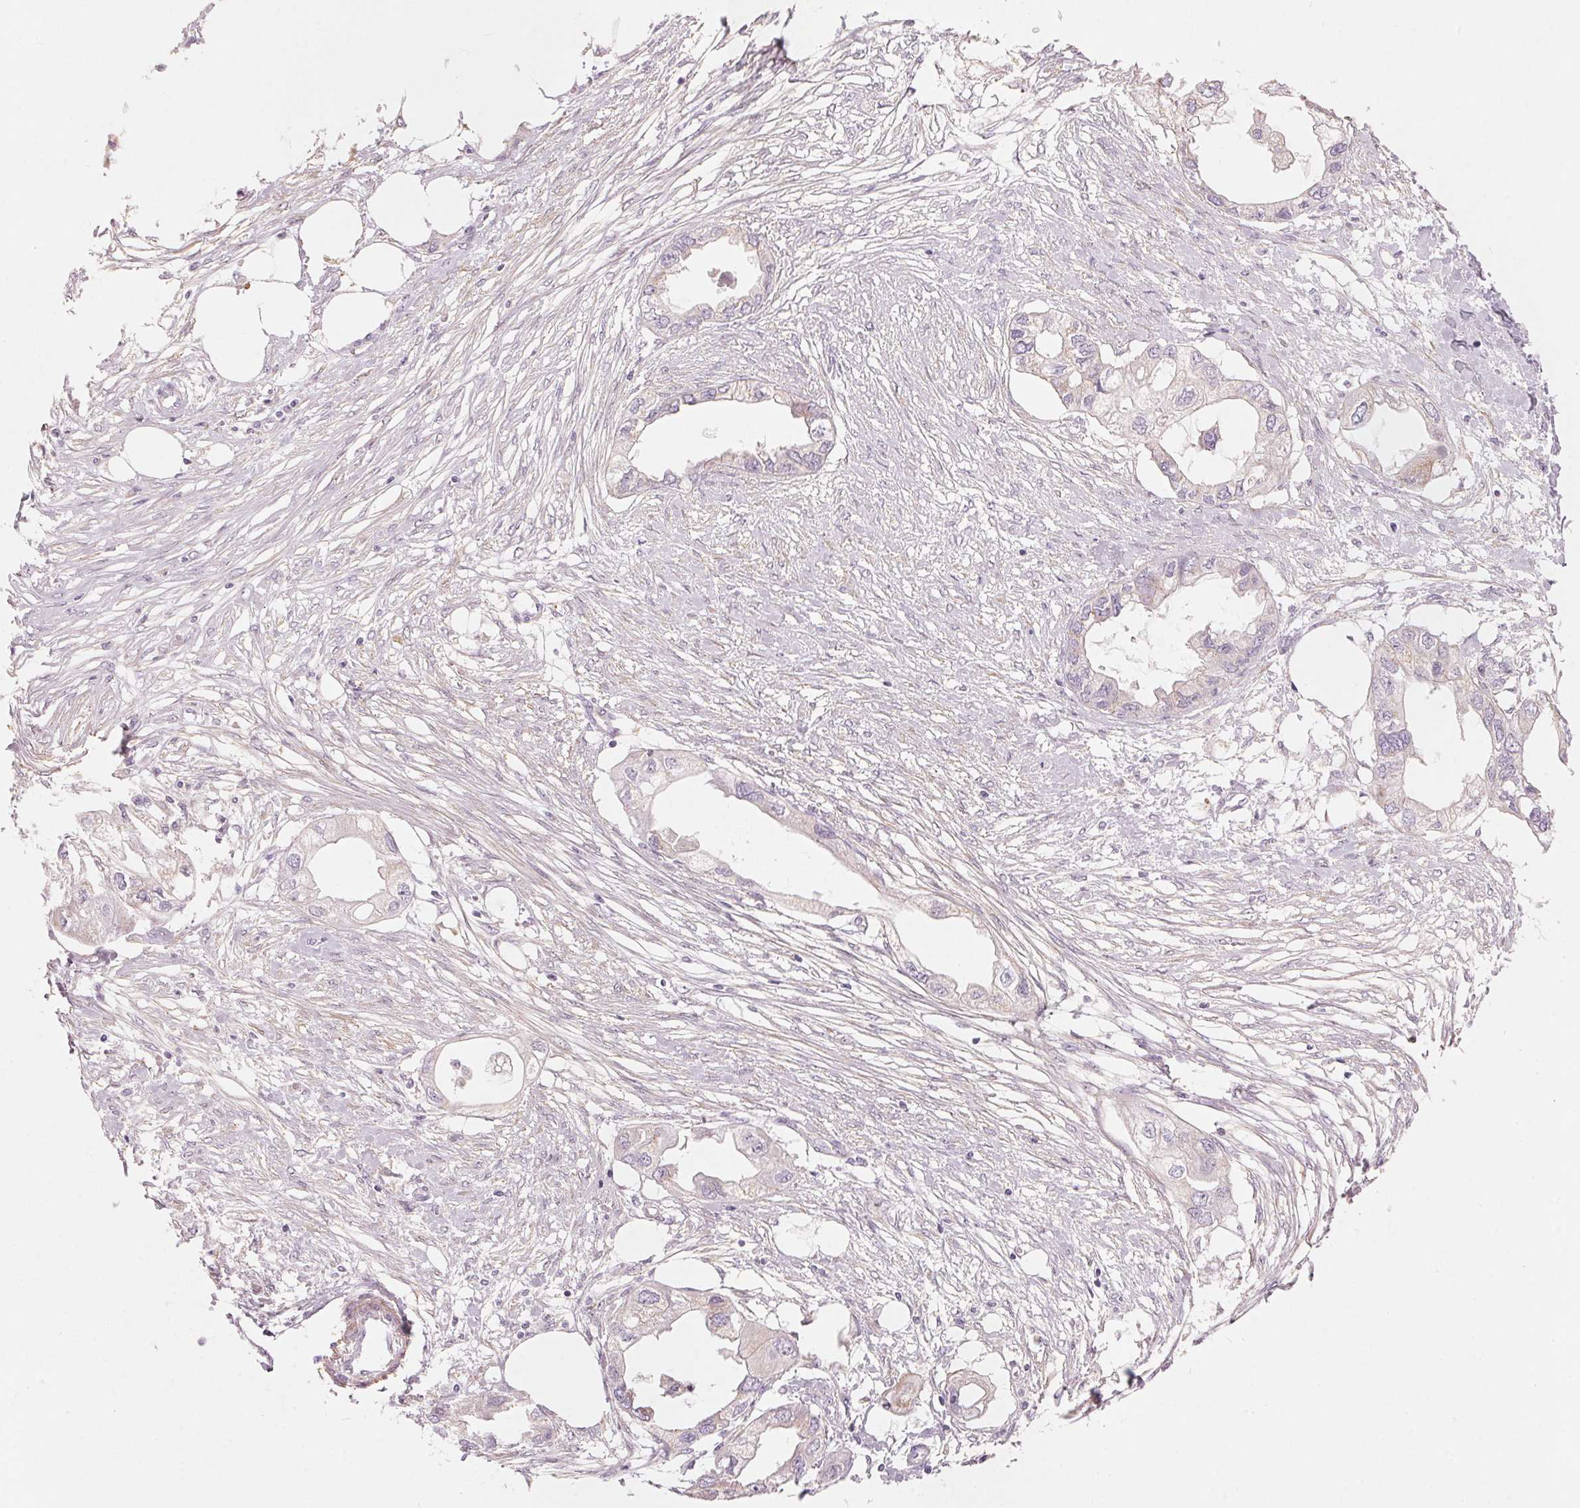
{"staining": {"intensity": "negative", "quantity": "none", "location": "none"}, "tissue": "endometrial cancer", "cell_type": "Tumor cells", "image_type": "cancer", "snomed": [{"axis": "morphology", "description": "Adenocarcinoma, NOS"}, {"axis": "morphology", "description": "Adenocarcinoma, metastatic, NOS"}, {"axis": "topography", "description": "Adipose tissue"}, {"axis": "topography", "description": "Endometrium"}], "caption": "DAB immunohistochemical staining of human endometrial adenocarcinoma displays no significant expression in tumor cells.", "gene": "DRAM2", "patient": {"sex": "female", "age": 67}}